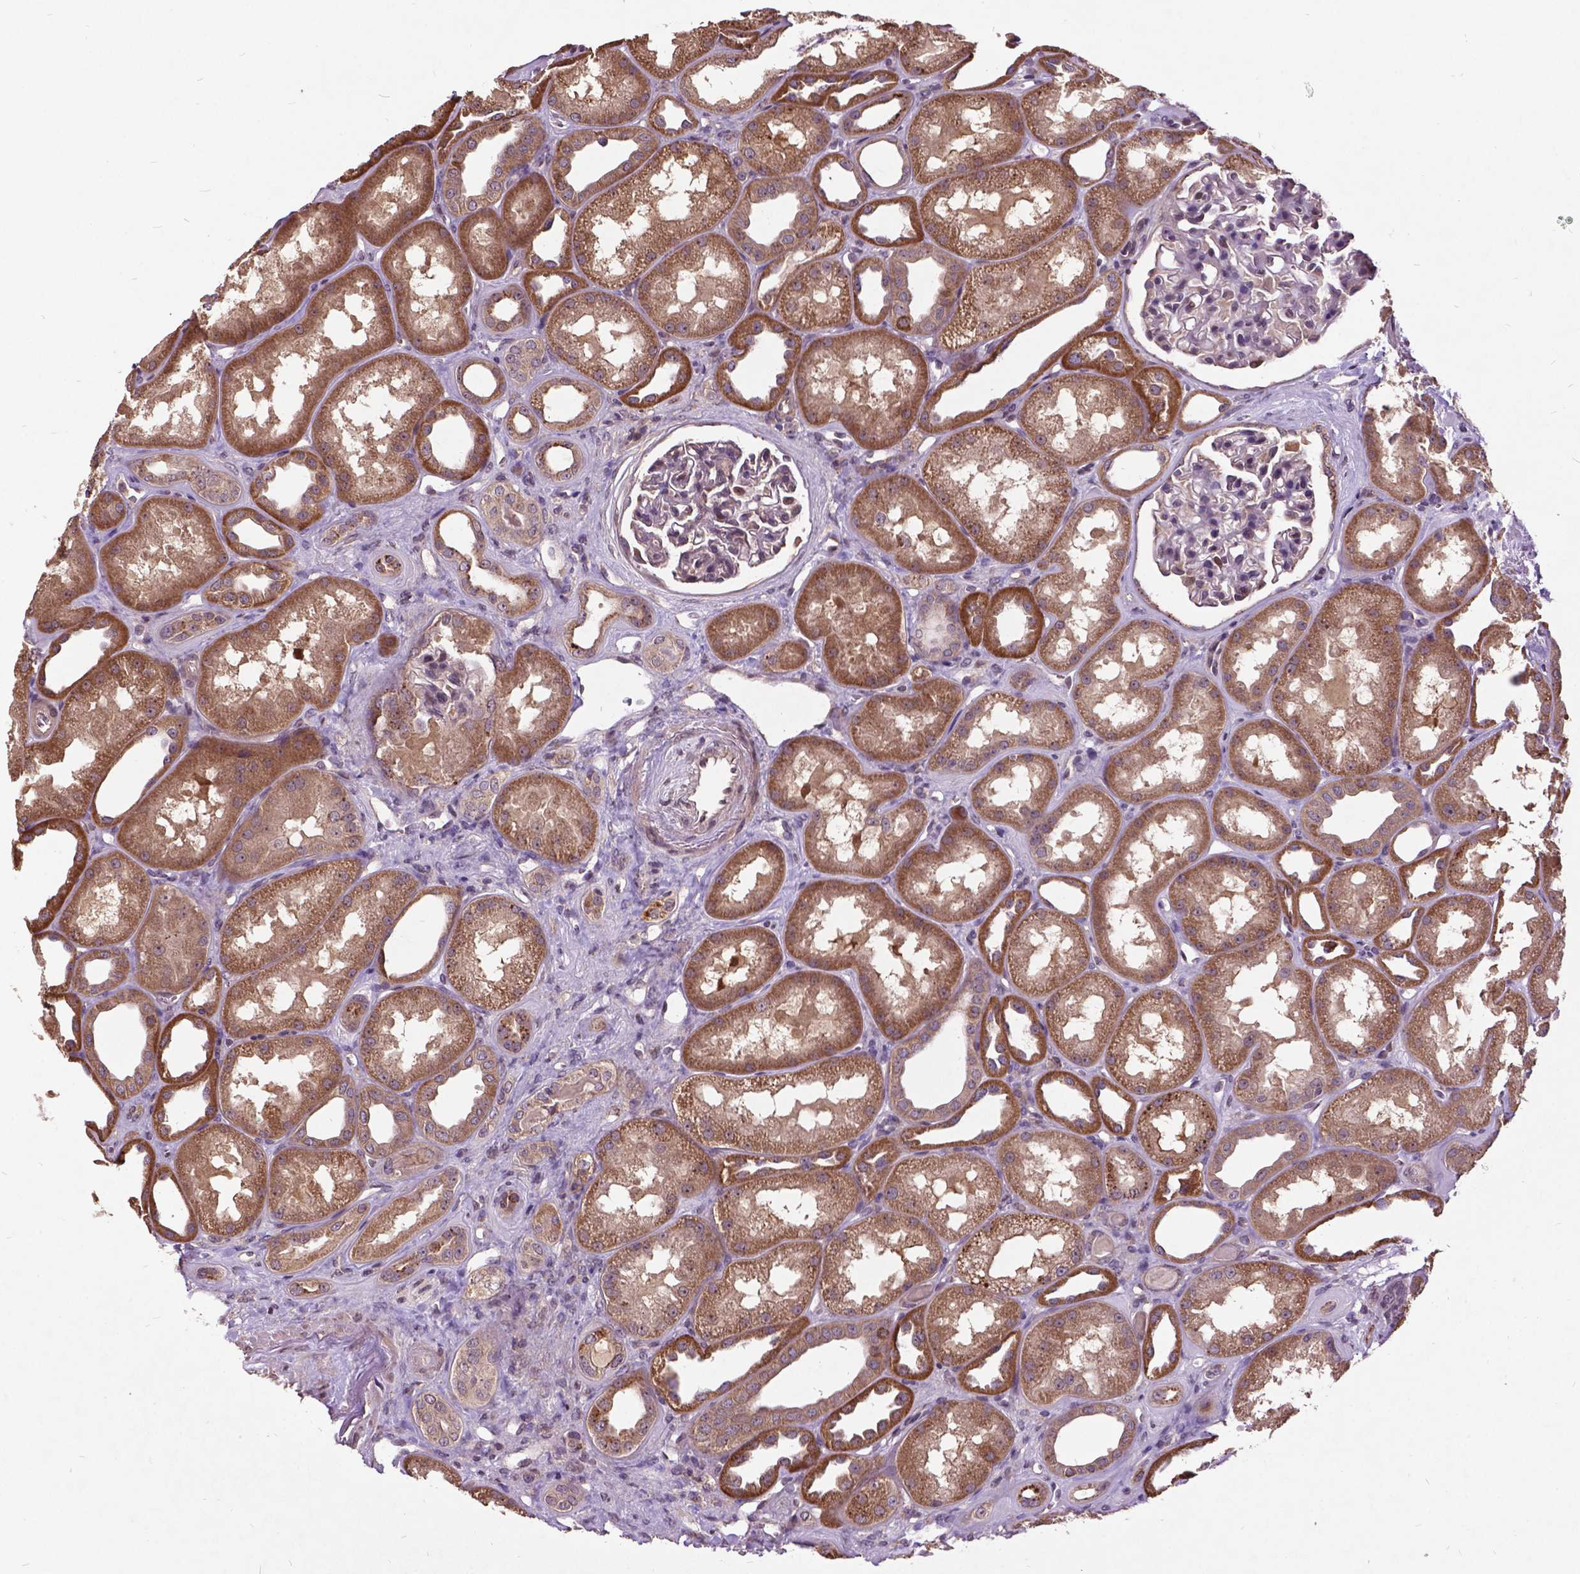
{"staining": {"intensity": "weak", "quantity": "<25%", "location": "cytoplasmic/membranous"}, "tissue": "kidney", "cell_type": "Cells in glomeruli", "image_type": "normal", "snomed": [{"axis": "morphology", "description": "Normal tissue, NOS"}, {"axis": "topography", "description": "Kidney"}], "caption": "This is an immunohistochemistry micrograph of benign kidney. There is no staining in cells in glomeruli.", "gene": "AP1S3", "patient": {"sex": "male", "age": 61}}